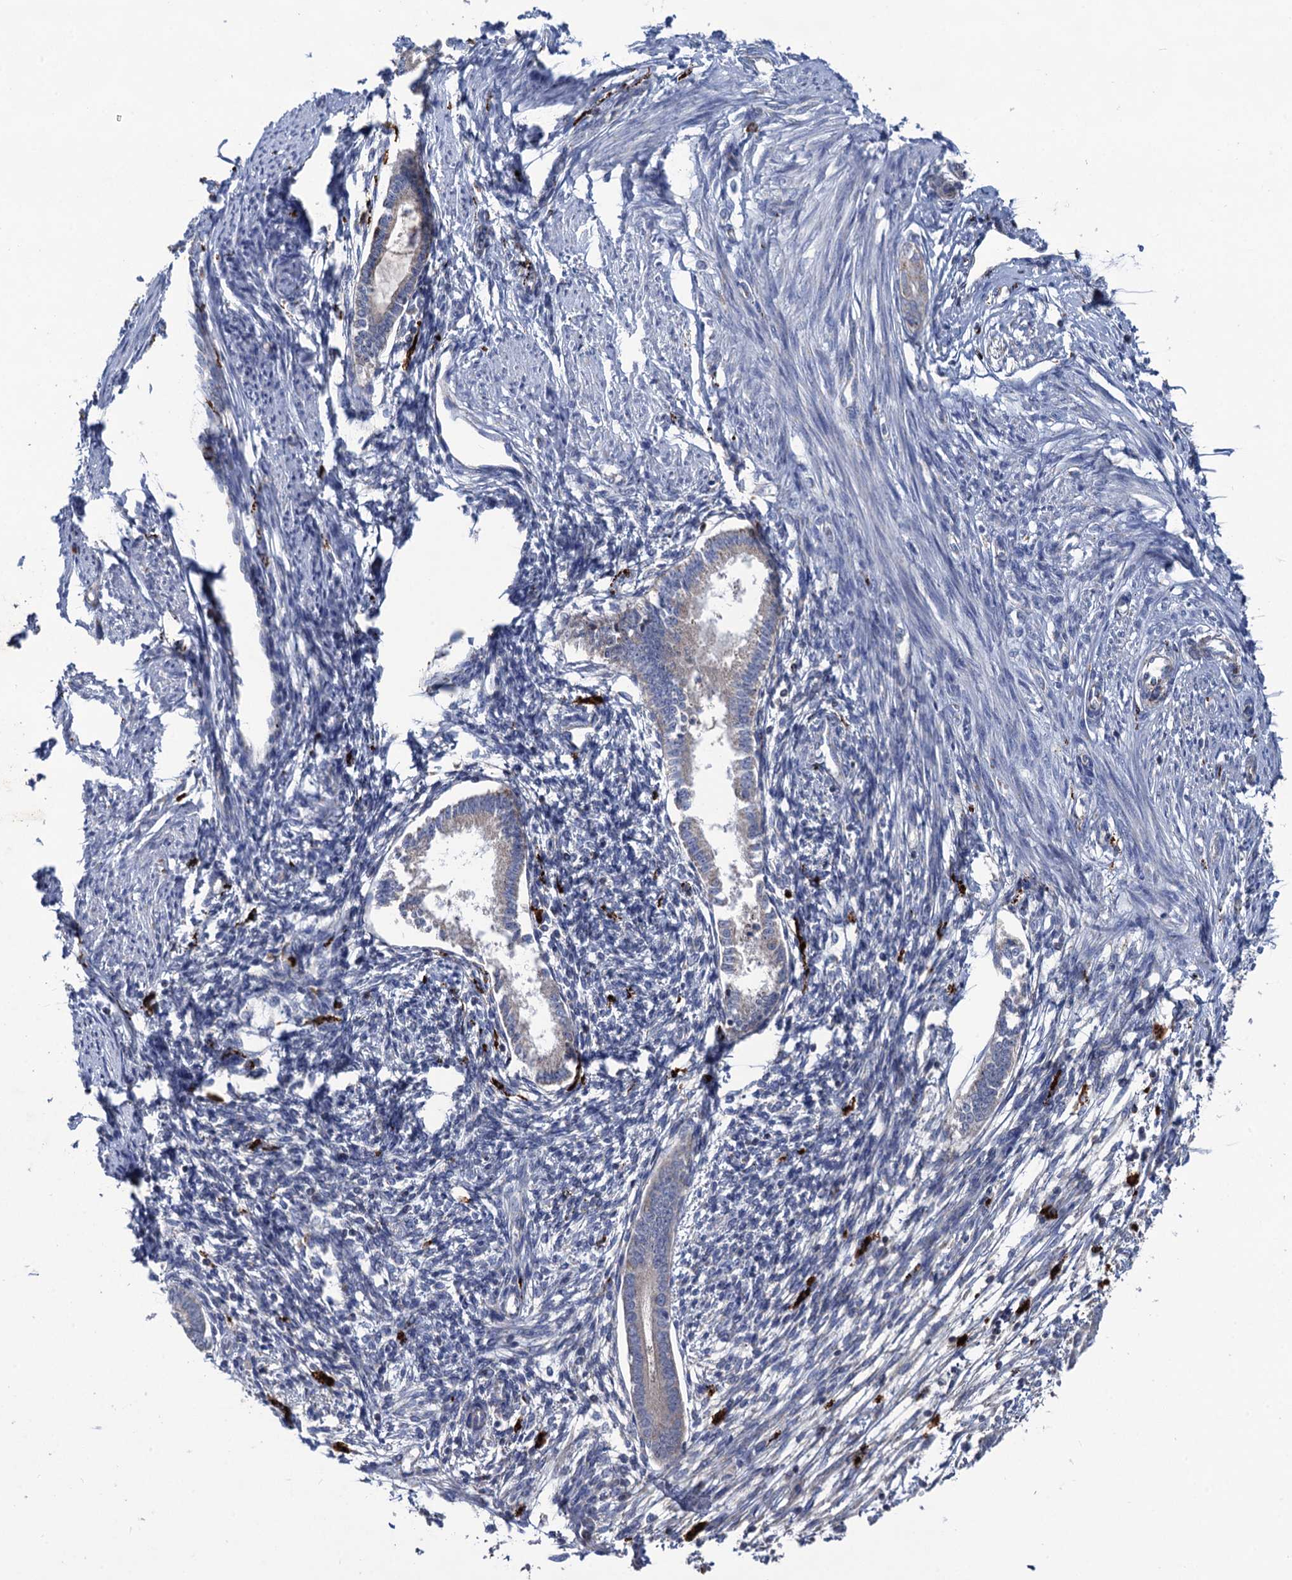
{"staining": {"intensity": "negative", "quantity": "none", "location": "none"}, "tissue": "endometrium", "cell_type": "Cells in endometrial stroma", "image_type": "normal", "snomed": [{"axis": "morphology", "description": "Normal tissue, NOS"}, {"axis": "topography", "description": "Endometrium"}], "caption": "This is an IHC image of benign human endometrium. There is no positivity in cells in endometrial stroma.", "gene": "ANKS3", "patient": {"sex": "female", "age": 56}}